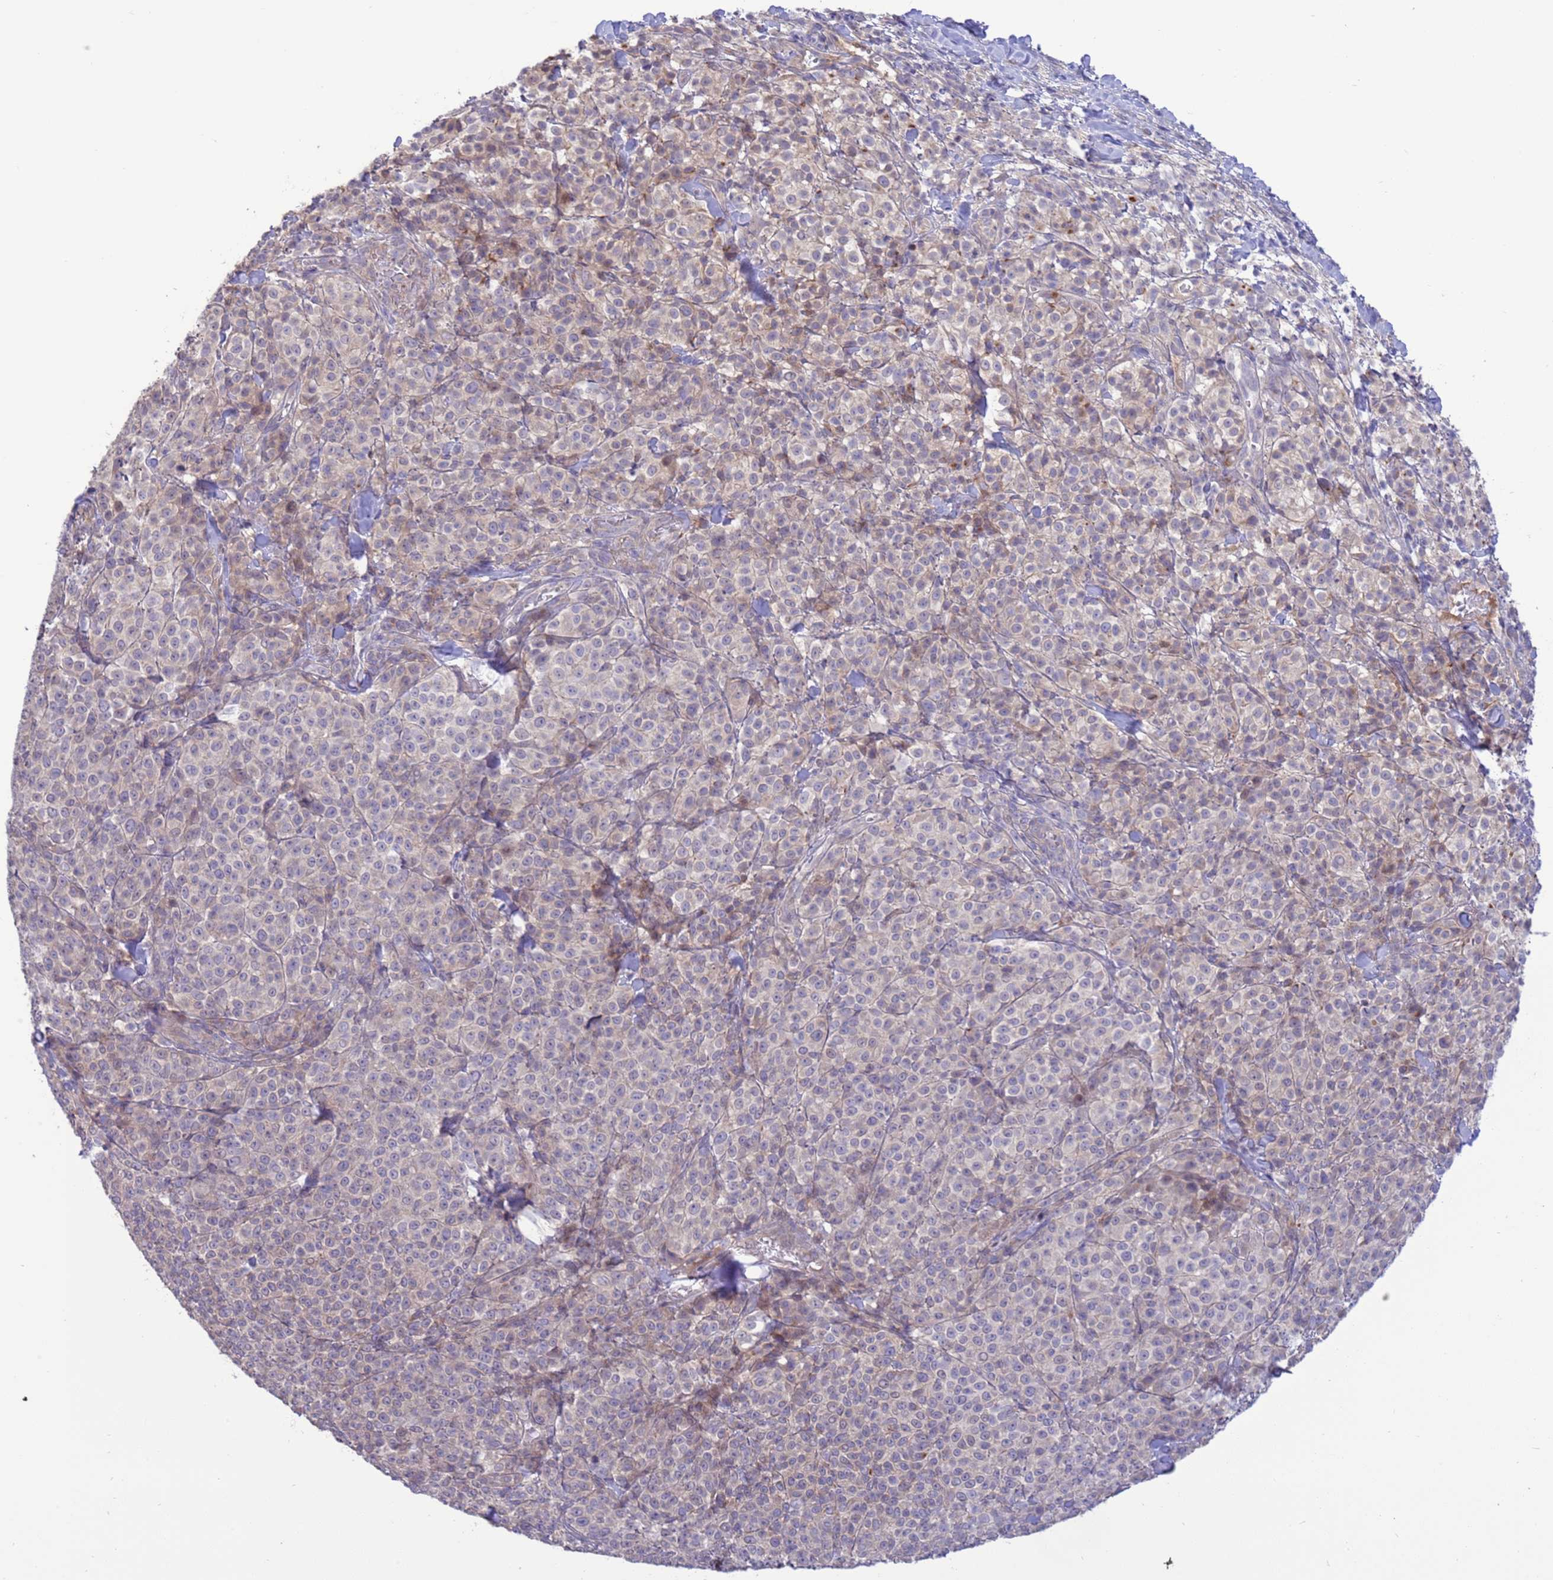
{"staining": {"intensity": "negative", "quantity": "none", "location": "none"}, "tissue": "melanoma", "cell_type": "Tumor cells", "image_type": "cancer", "snomed": [{"axis": "morphology", "description": "Normal tissue, NOS"}, {"axis": "morphology", "description": "Malignant melanoma, NOS"}, {"axis": "topography", "description": "Skin"}], "caption": "Immunohistochemistry (IHC) image of human malignant melanoma stained for a protein (brown), which demonstrates no staining in tumor cells.", "gene": "GJA10", "patient": {"sex": "female", "age": 34}}